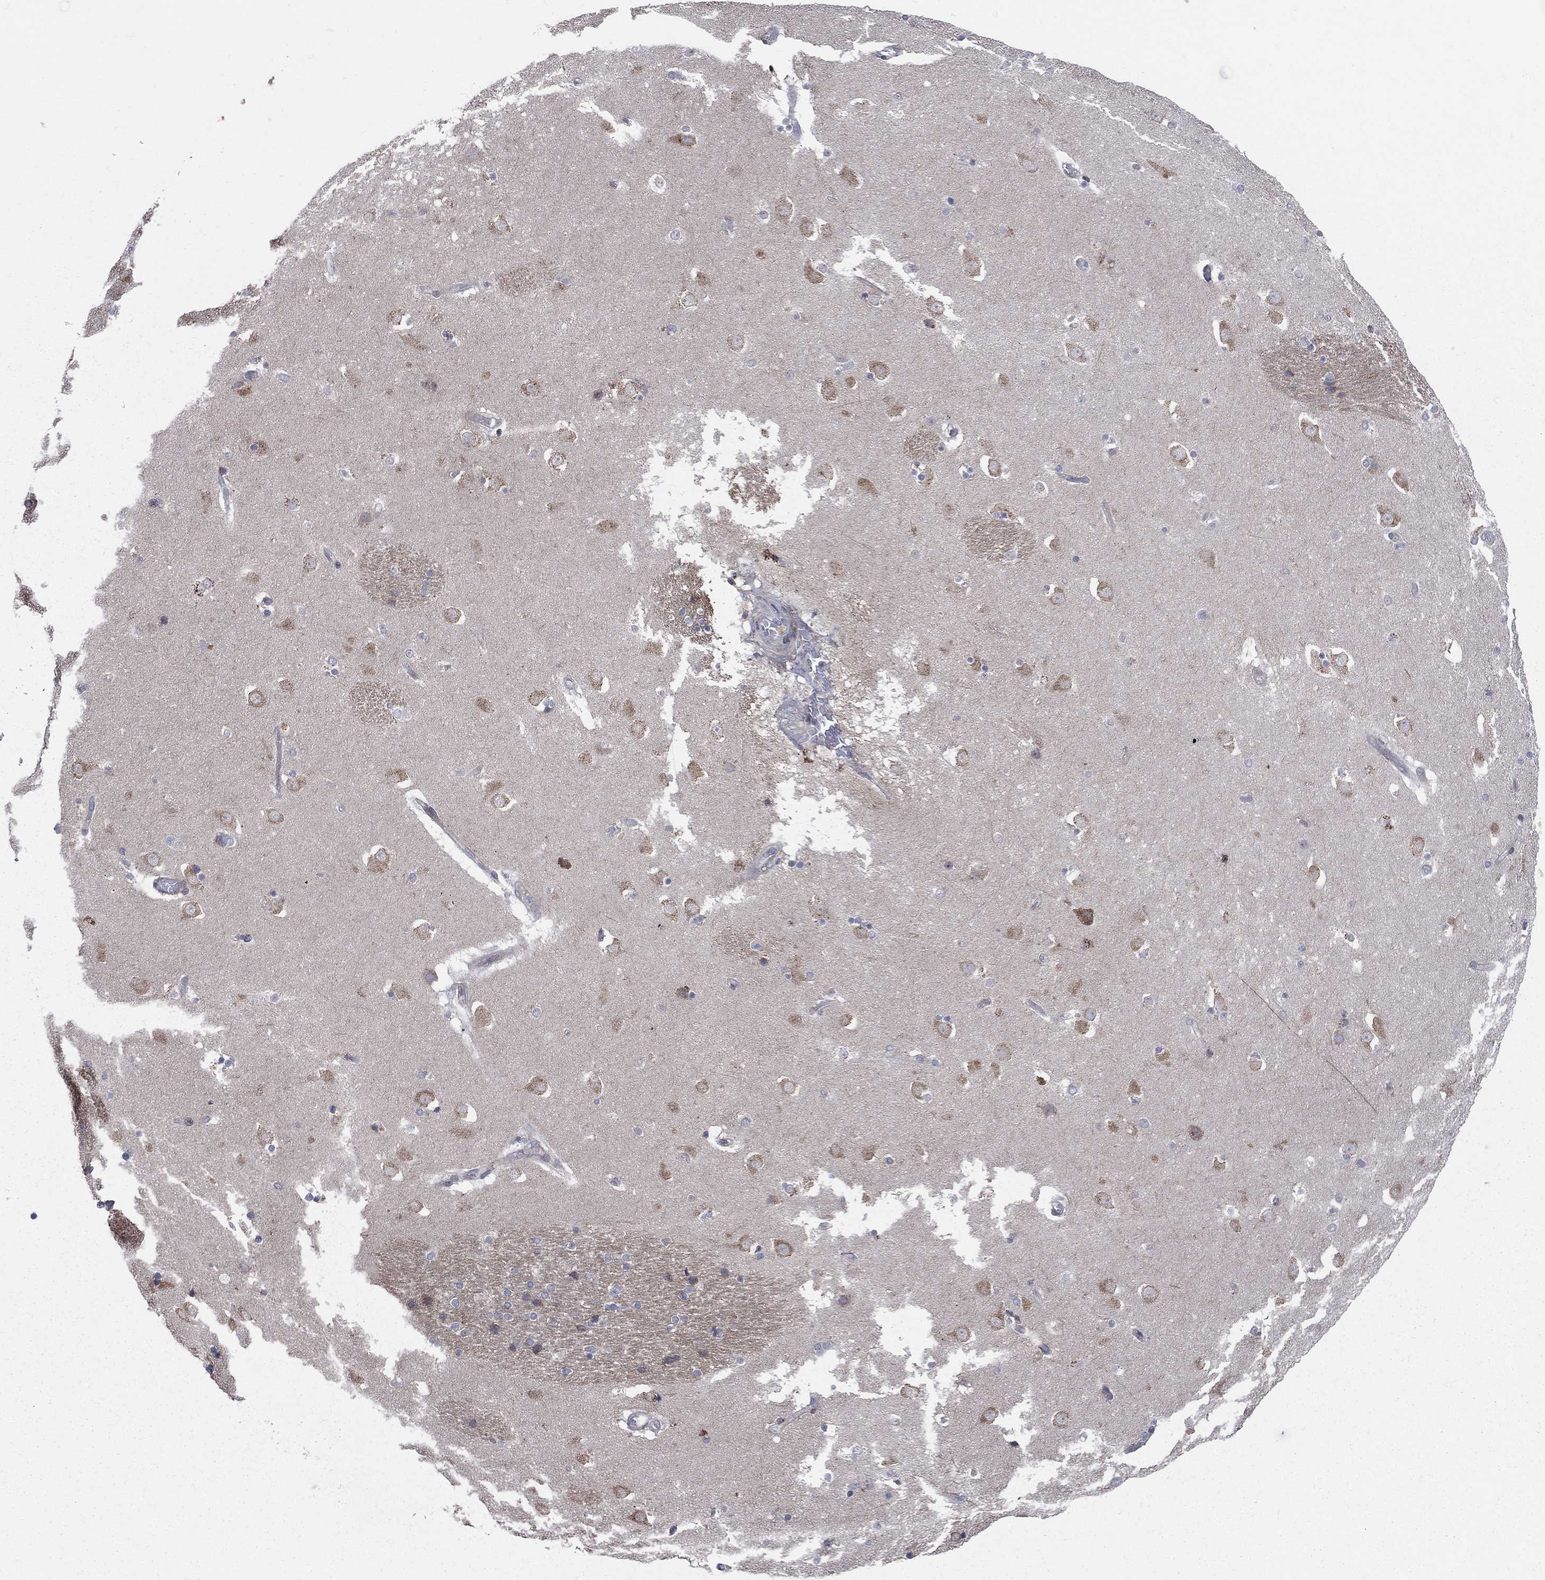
{"staining": {"intensity": "negative", "quantity": "none", "location": "none"}, "tissue": "caudate", "cell_type": "Glial cells", "image_type": "normal", "snomed": [{"axis": "morphology", "description": "Normal tissue, NOS"}, {"axis": "topography", "description": "Lateral ventricle wall"}], "caption": "A high-resolution image shows immunohistochemistry (IHC) staining of normal caudate, which displays no significant positivity in glial cells.", "gene": "CCDC159", "patient": {"sex": "male", "age": 51}}